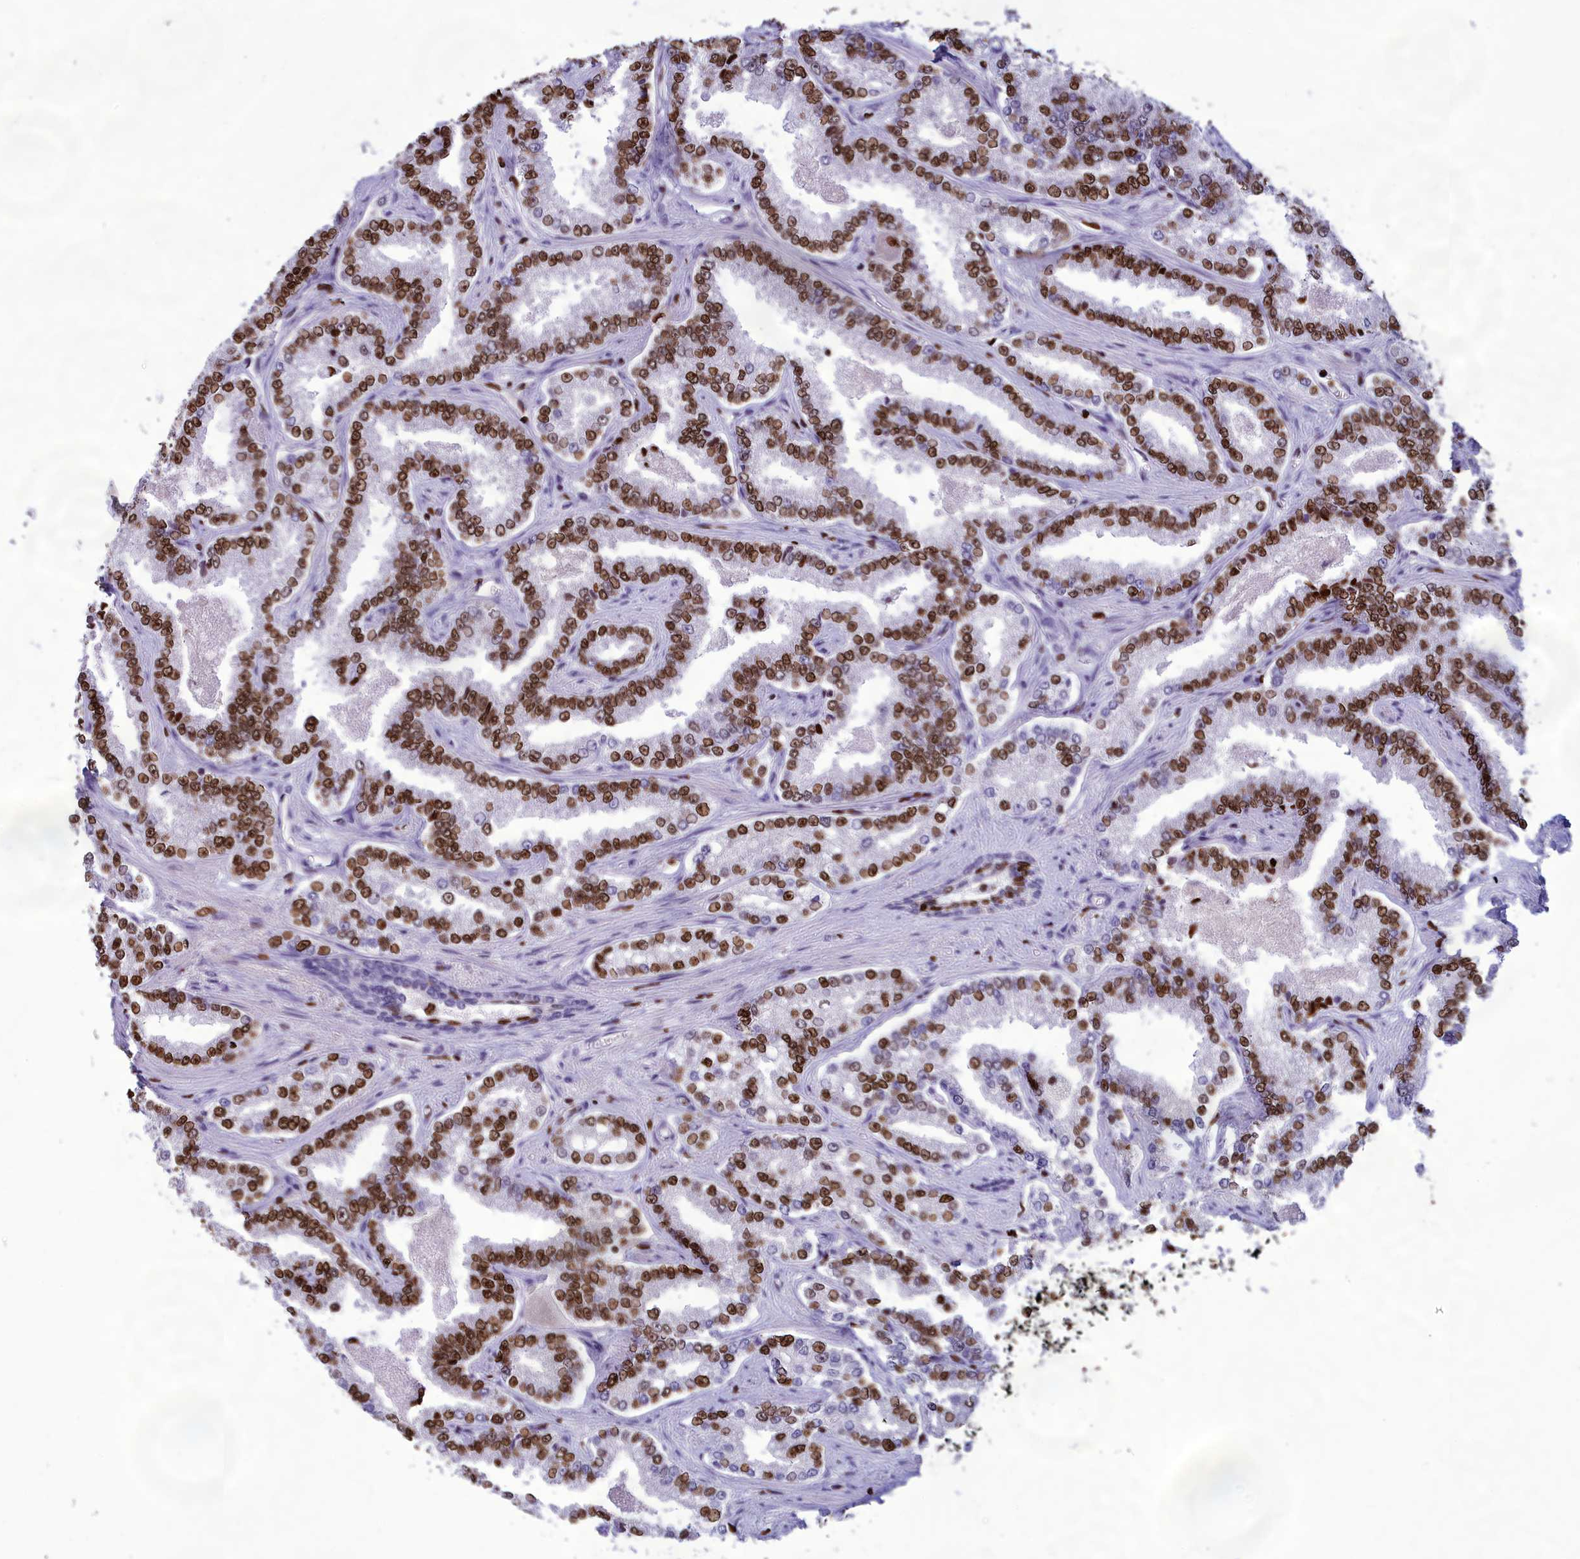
{"staining": {"intensity": "strong", "quantity": "25%-75%", "location": "nuclear"}, "tissue": "prostate cancer", "cell_type": "Tumor cells", "image_type": "cancer", "snomed": [{"axis": "morphology", "description": "Normal tissue, NOS"}, {"axis": "morphology", "description": "Adenocarcinoma, High grade"}, {"axis": "topography", "description": "Prostate"}], "caption": "Strong nuclear staining for a protein is appreciated in approximately 25%-75% of tumor cells of adenocarcinoma (high-grade) (prostate) using immunohistochemistry (IHC).", "gene": "AKAP17A", "patient": {"sex": "male", "age": 83}}